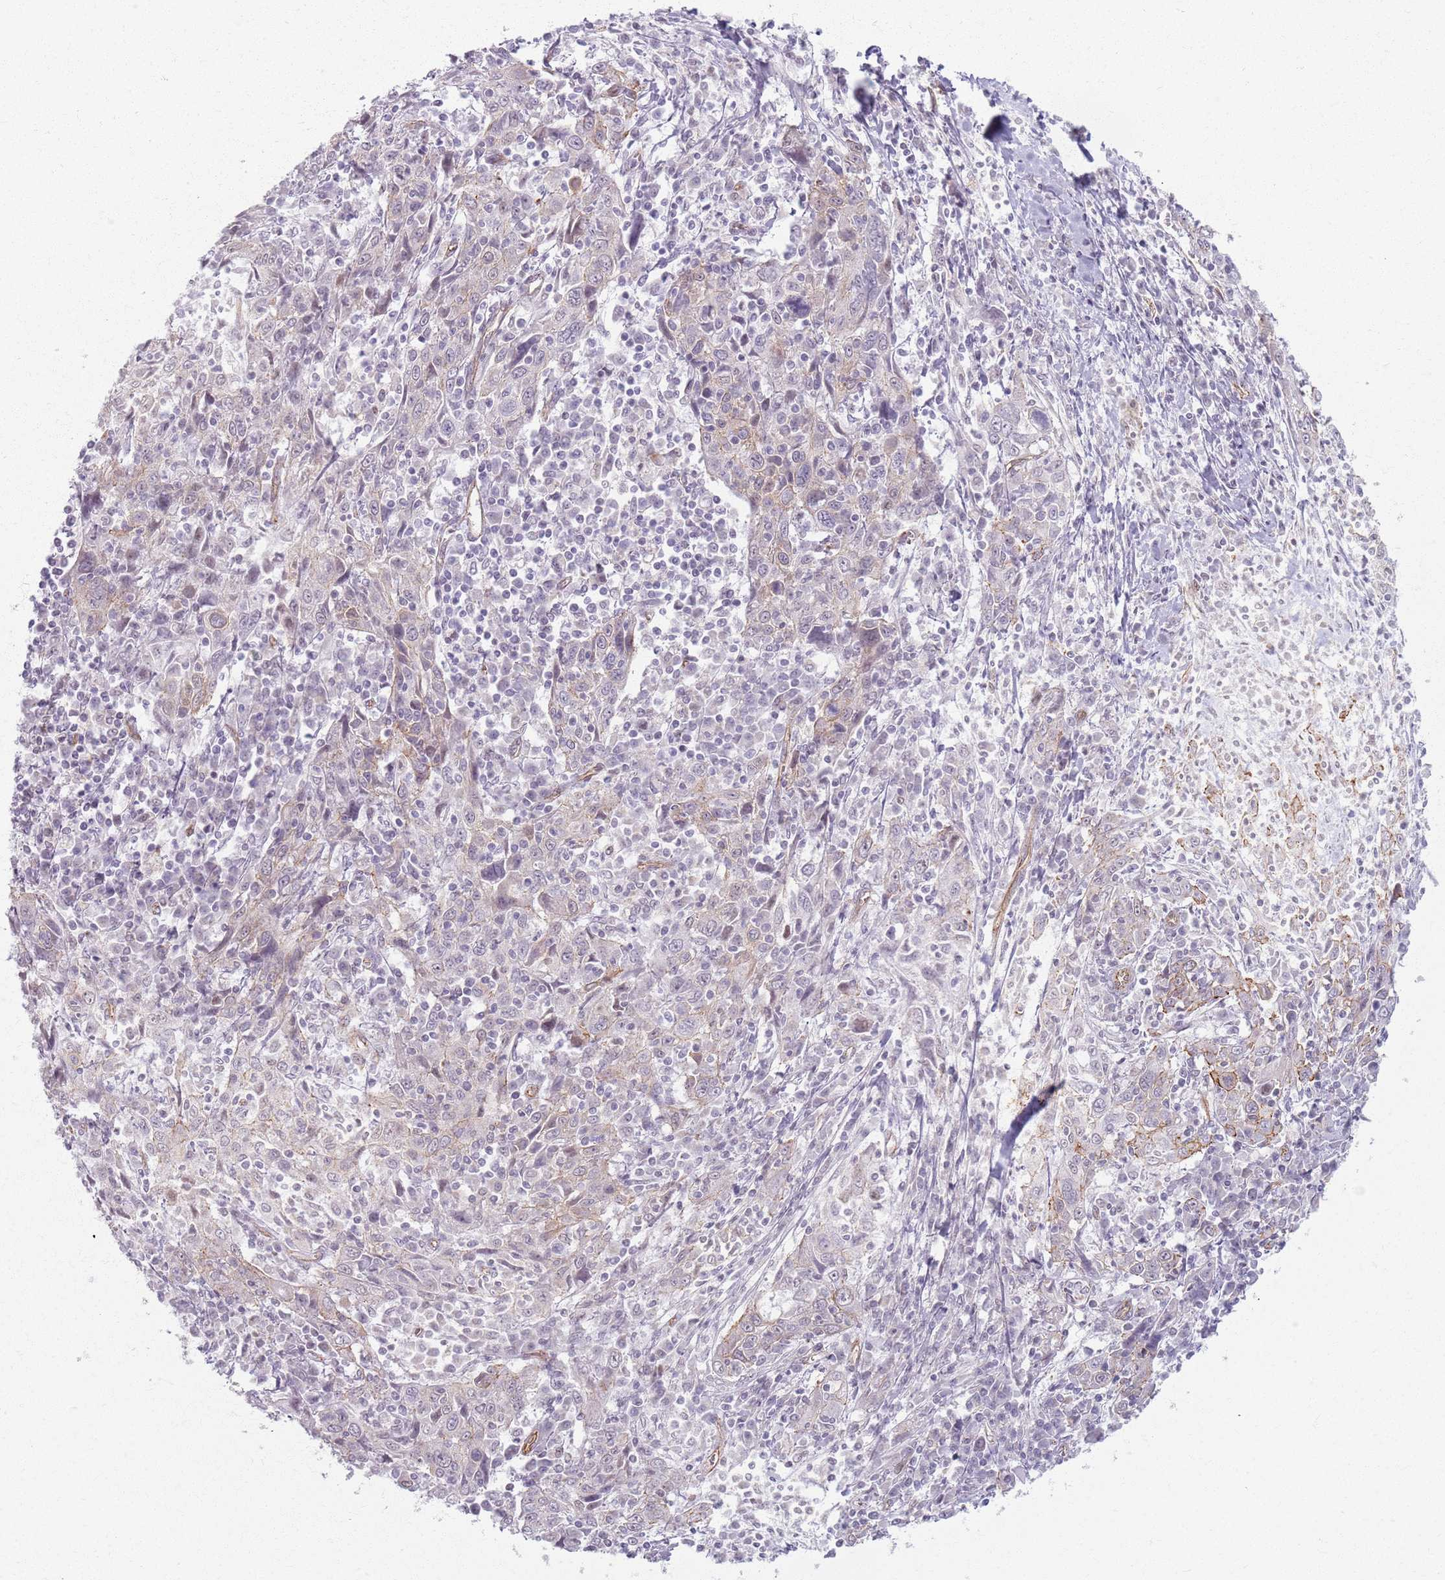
{"staining": {"intensity": "weak", "quantity": "<25%", "location": "cytoplasmic/membranous"}, "tissue": "cervical cancer", "cell_type": "Tumor cells", "image_type": "cancer", "snomed": [{"axis": "morphology", "description": "Squamous cell carcinoma, NOS"}, {"axis": "topography", "description": "Cervix"}], "caption": "High power microscopy photomicrograph of an immunohistochemistry (IHC) image of cervical cancer (squamous cell carcinoma), revealing no significant expression in tumor cells.", "gene": "KCNA5", "patient": {"sex": "female", "age": 46}}